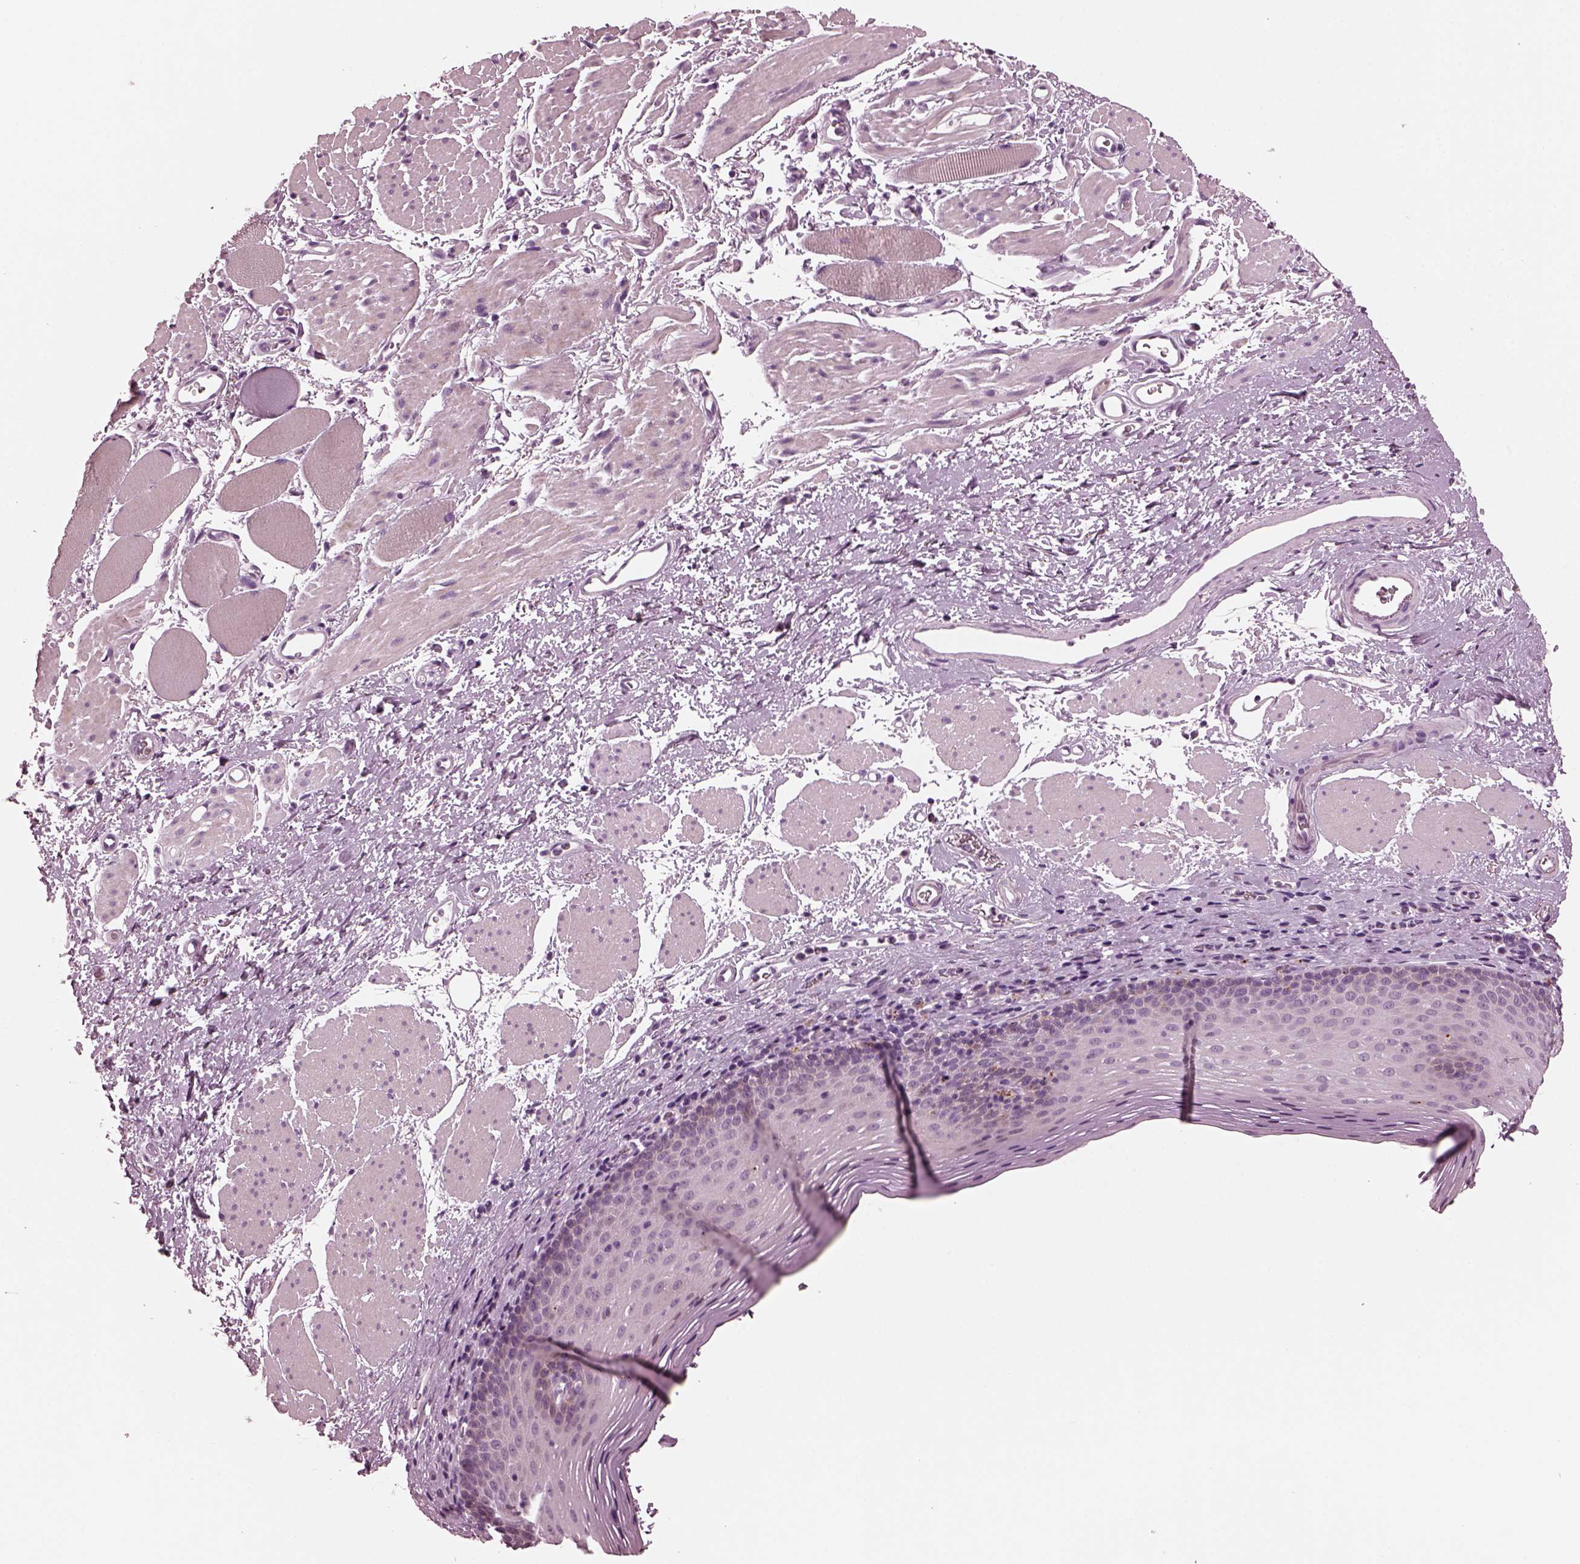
{"staining": {"intensity": "negative", "quantity": "none", "location": "none"}, "tissue": "esophagus", "cell_type": "Squamous epithelial cells", "image_type": "normal", "snomed": [{"axis": "morphology", "description": "Normal tissue, NOS"}, {"axis": "topography", "description": "Esophagus"}], "caption": "Immunohistochemistry (IHC) micrograph of unremarkable esophagus: esophagus stained with DAB (3,3'-diaminobenzidine) exhibits no significant protein staining in squamous epithelial cells. (Brightfield microscopy of DAB (3,3'-diaminobenzidine) immunohistochemistry (IHC) at high magnification).", "gene": "SLAMF8", "patient": {"sex": "female", "age": 68}}